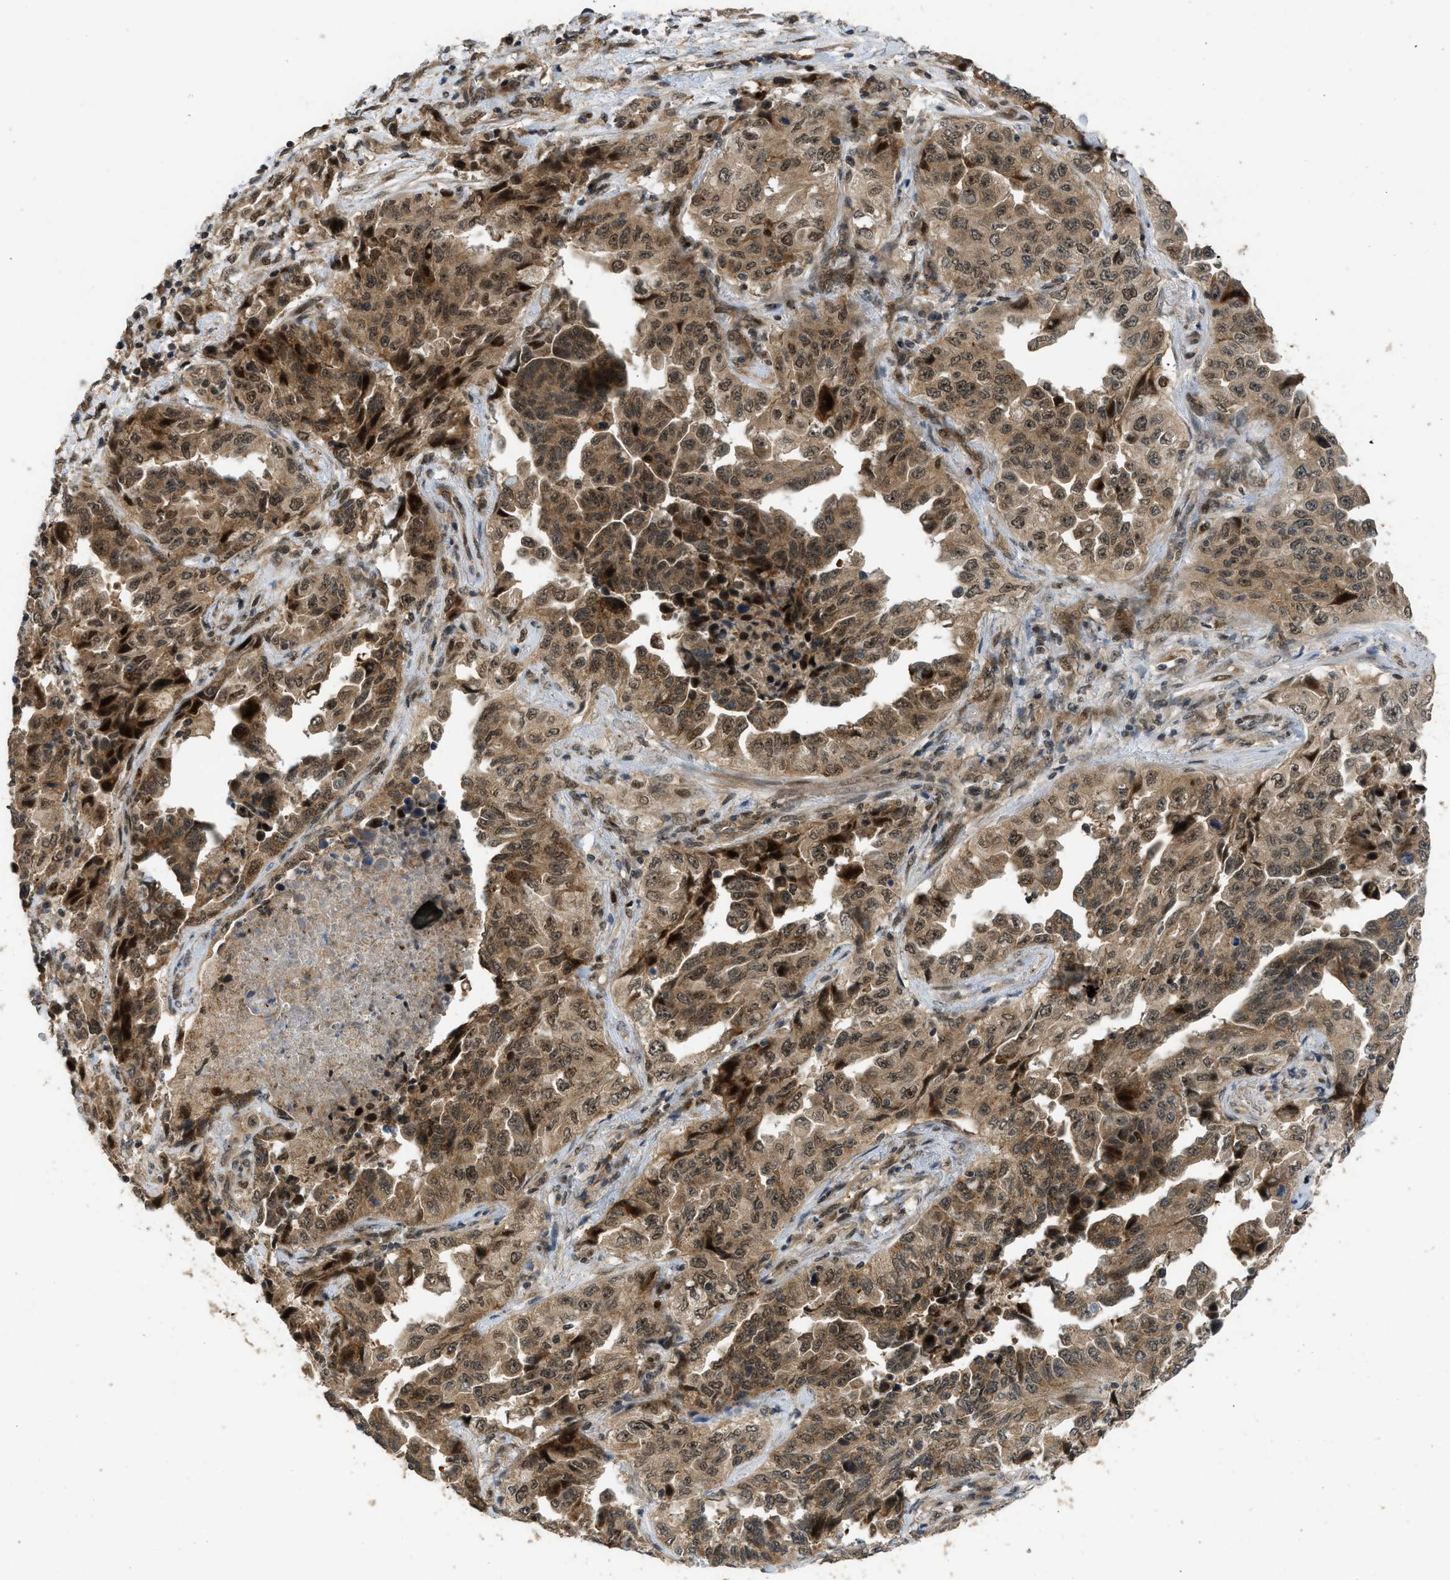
{"staining": {"intensity": "moderate", "quantity": ">75%", "location": "cytoplasmic/membranous,nuclear"}, "tissue": "lung cancer", "cell_type": "Tumor cells", "image_type": "cancer", "snomed": [{"axis": "morphology", "description": "Adenocarcinoma, NOS"}, {"axis": "topography", "description": "Lung"}], "caption": "Human adenocarcinoma (lung) stained for a protein (brown) demonstrates moderate cytoplasmic/membranous and nuclear positive expression in about >75% of tumor cells.", "gene": "GET1", "patient": {"sex": "female", "age": 51}}